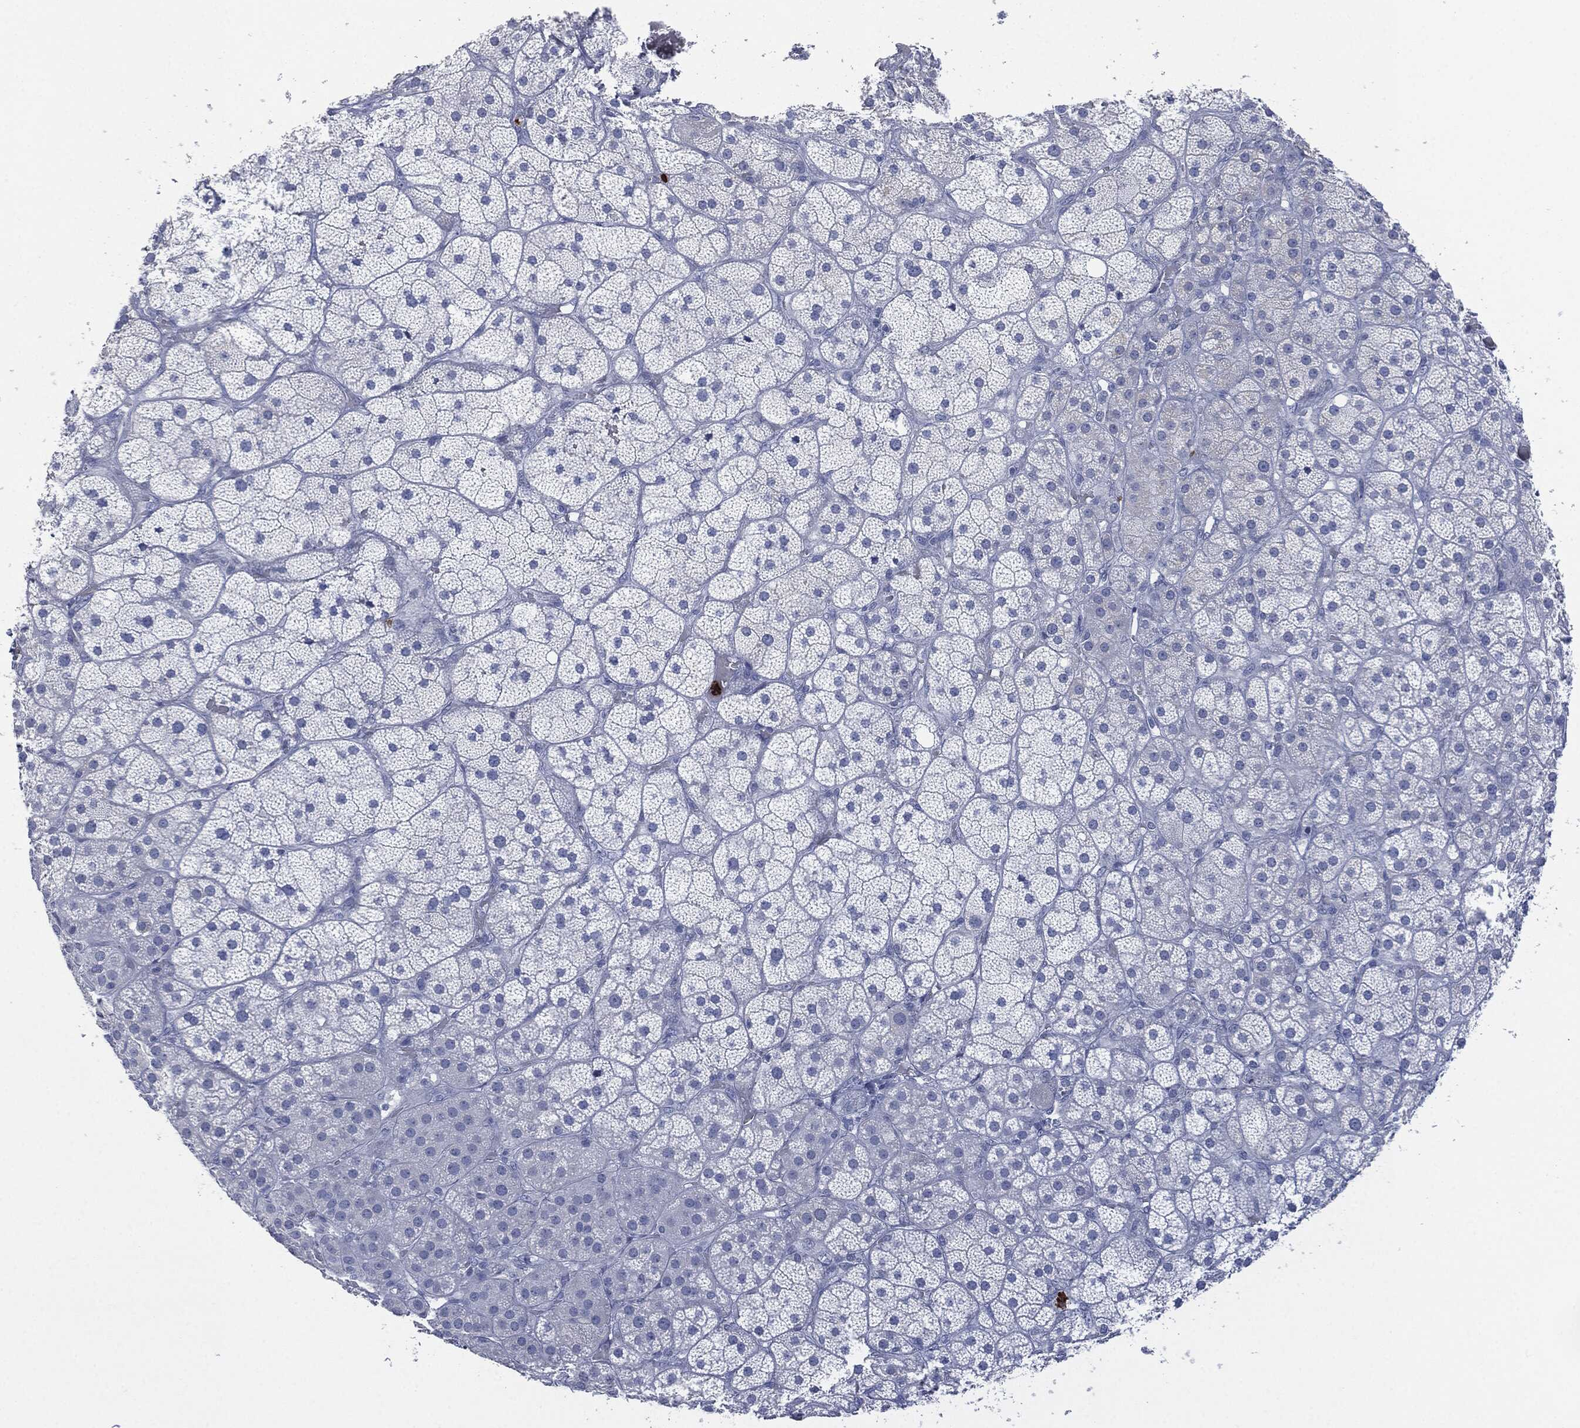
{"staining": {"intensity": "negative", "quantity": "none", "location": "none"}, "tissue": "adrenal gland", "cell_type": "Glandular cells", "image_type": "normal", "snomed": [{"axis": "morphology", "description": "Normal tissue, NOS"}, {"axis": "topography", "description": "Adrenal gland"}], "caption": "High magnification brightfield microscopy of normal adrenal gland stained with DAB (brown) and counterstained with hematoxylin (blue): glandular cells show no significant positivity. (DAB (3,3'-diaminobenzidine) IHC, high magnification).", "gene": "CEACAM8", "patient": {"sex": "male", "age": 57}}